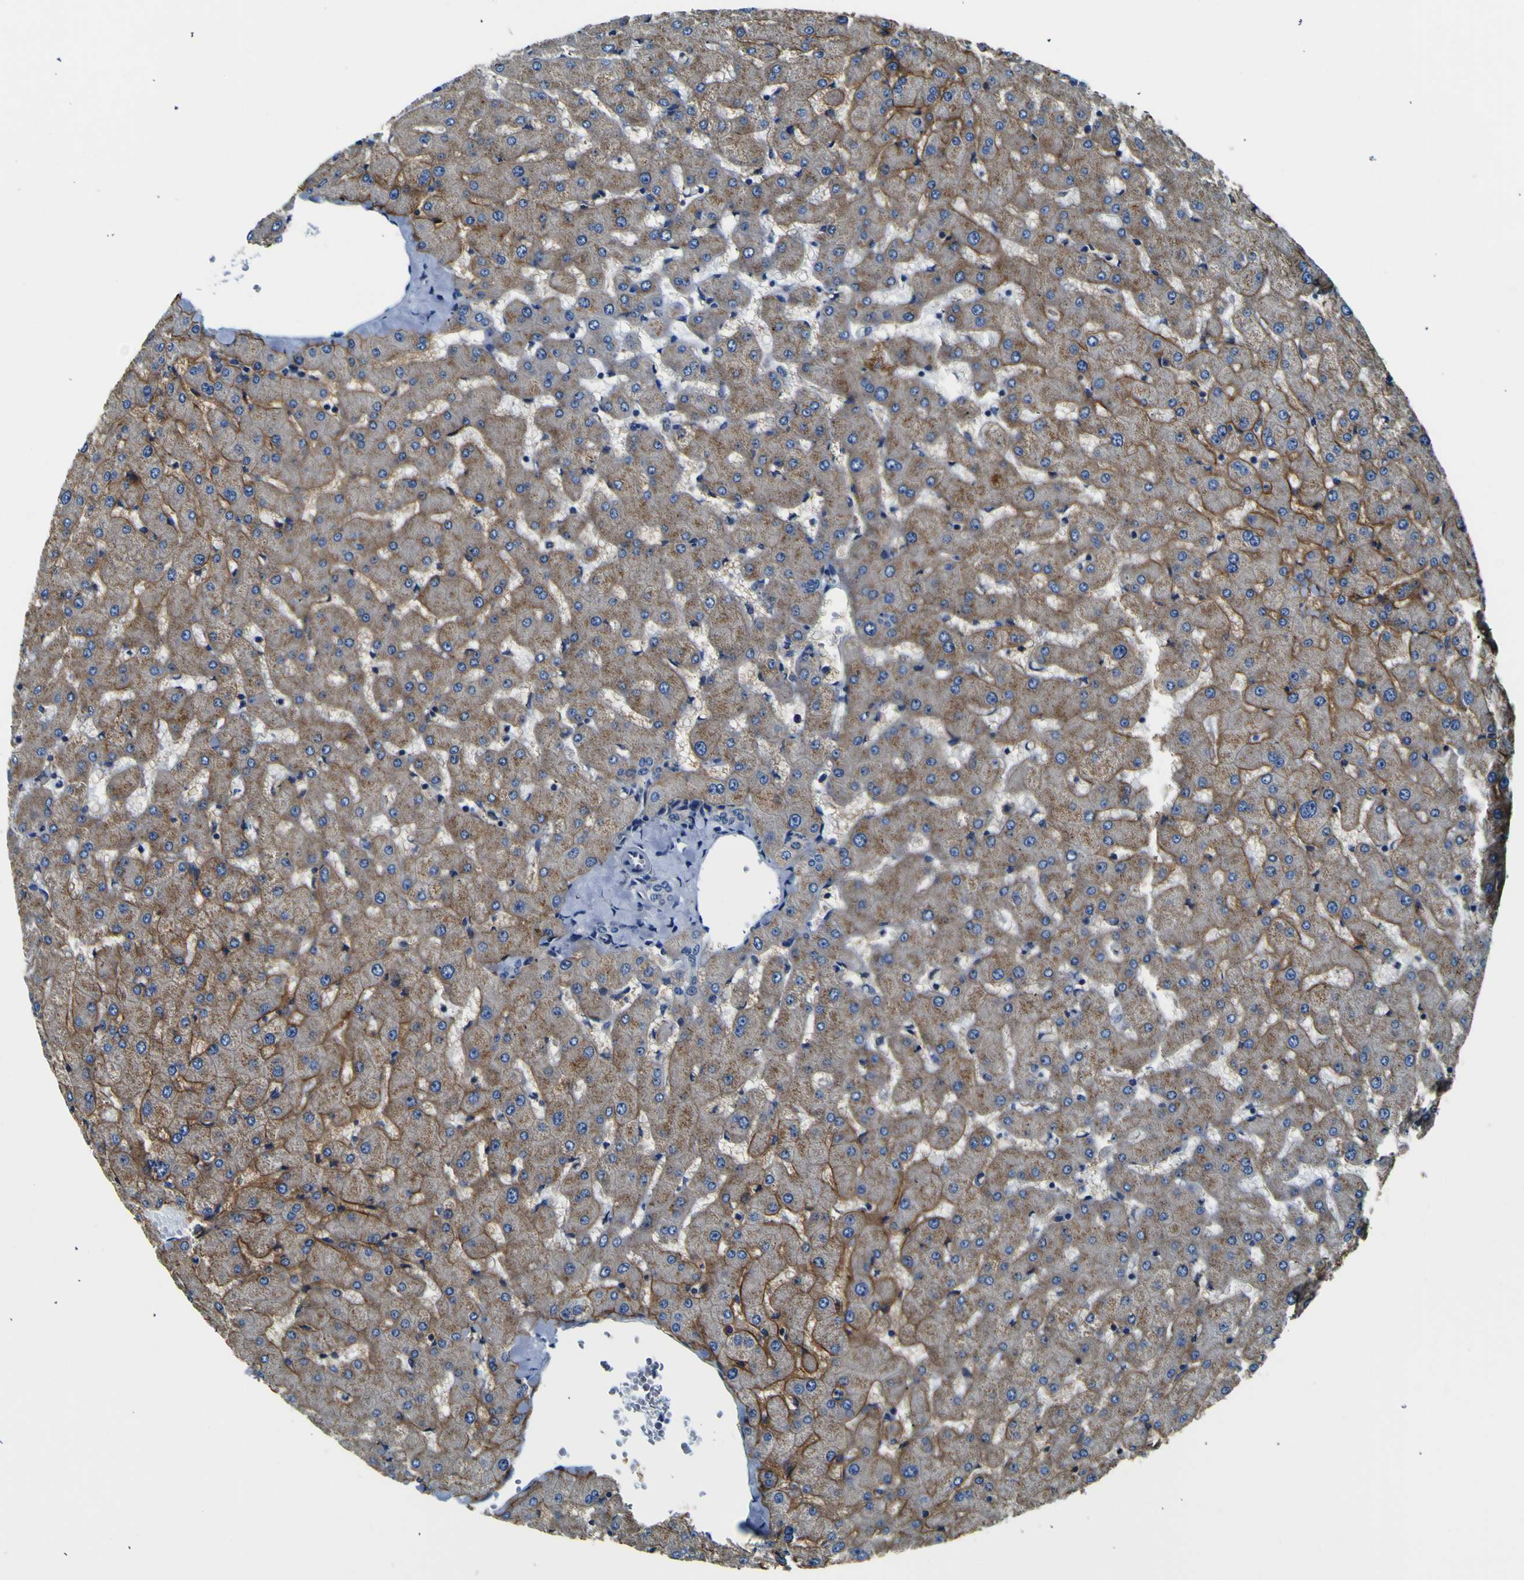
{"staining": {"intensity": "negative", "quantity": "none", "location": "none"}, "tissue": "liver", "cell_type": "Cholangiocytes", "image_type": "normal", "snomed": [{"axis": "morphology", "description": "Normal tissue, NOS"}, {"axis": "topography", "description": "Liver"}], "caption": "This is an immunohistochemistry histopathology image of normal human liver. There is no positivity in cholangiocytes.", "gene": "ADGRA2", "patient": {"sex": "female", "age": 63}}